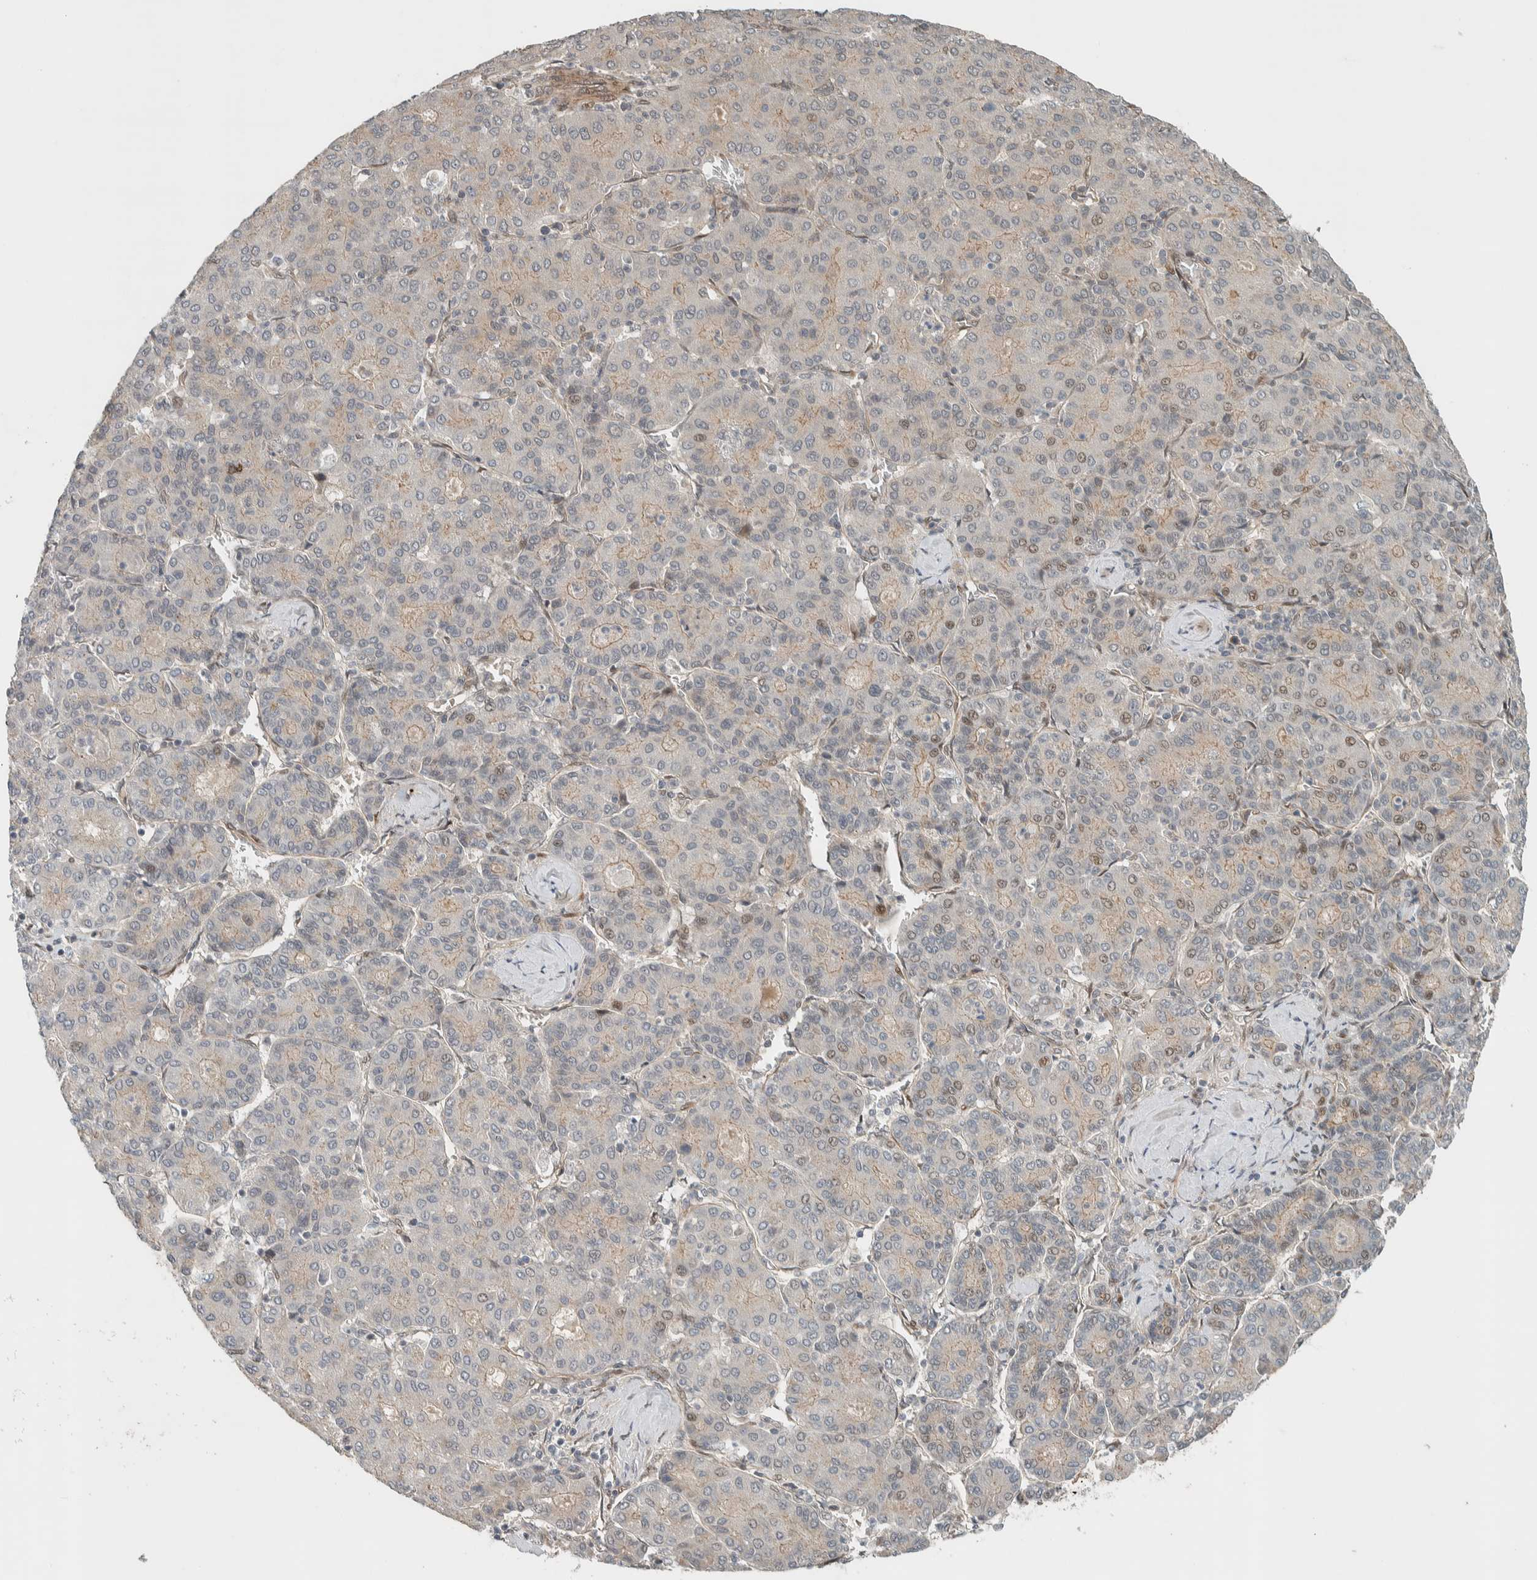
{"staining": {"intensity": "weak", "quantity": "<25%", "location": "cytoplasmic/membranous"}, "tissue": "liver cancer", "cell_type": "Tumor cells", "image_type": "cancer", "snomed": [{"axis": "morphology", "description": "Carcinoma, Hepatocellular, NOS"}, {"axis": "topography", "description": "Liver"}], "caption": "Protein analysis of liver cancer (hepatocellular carcinoma) displays no significant positivity in tumor cells.", "gene": "STXBP4", "patient": {"sex": "male", "age": 65}}